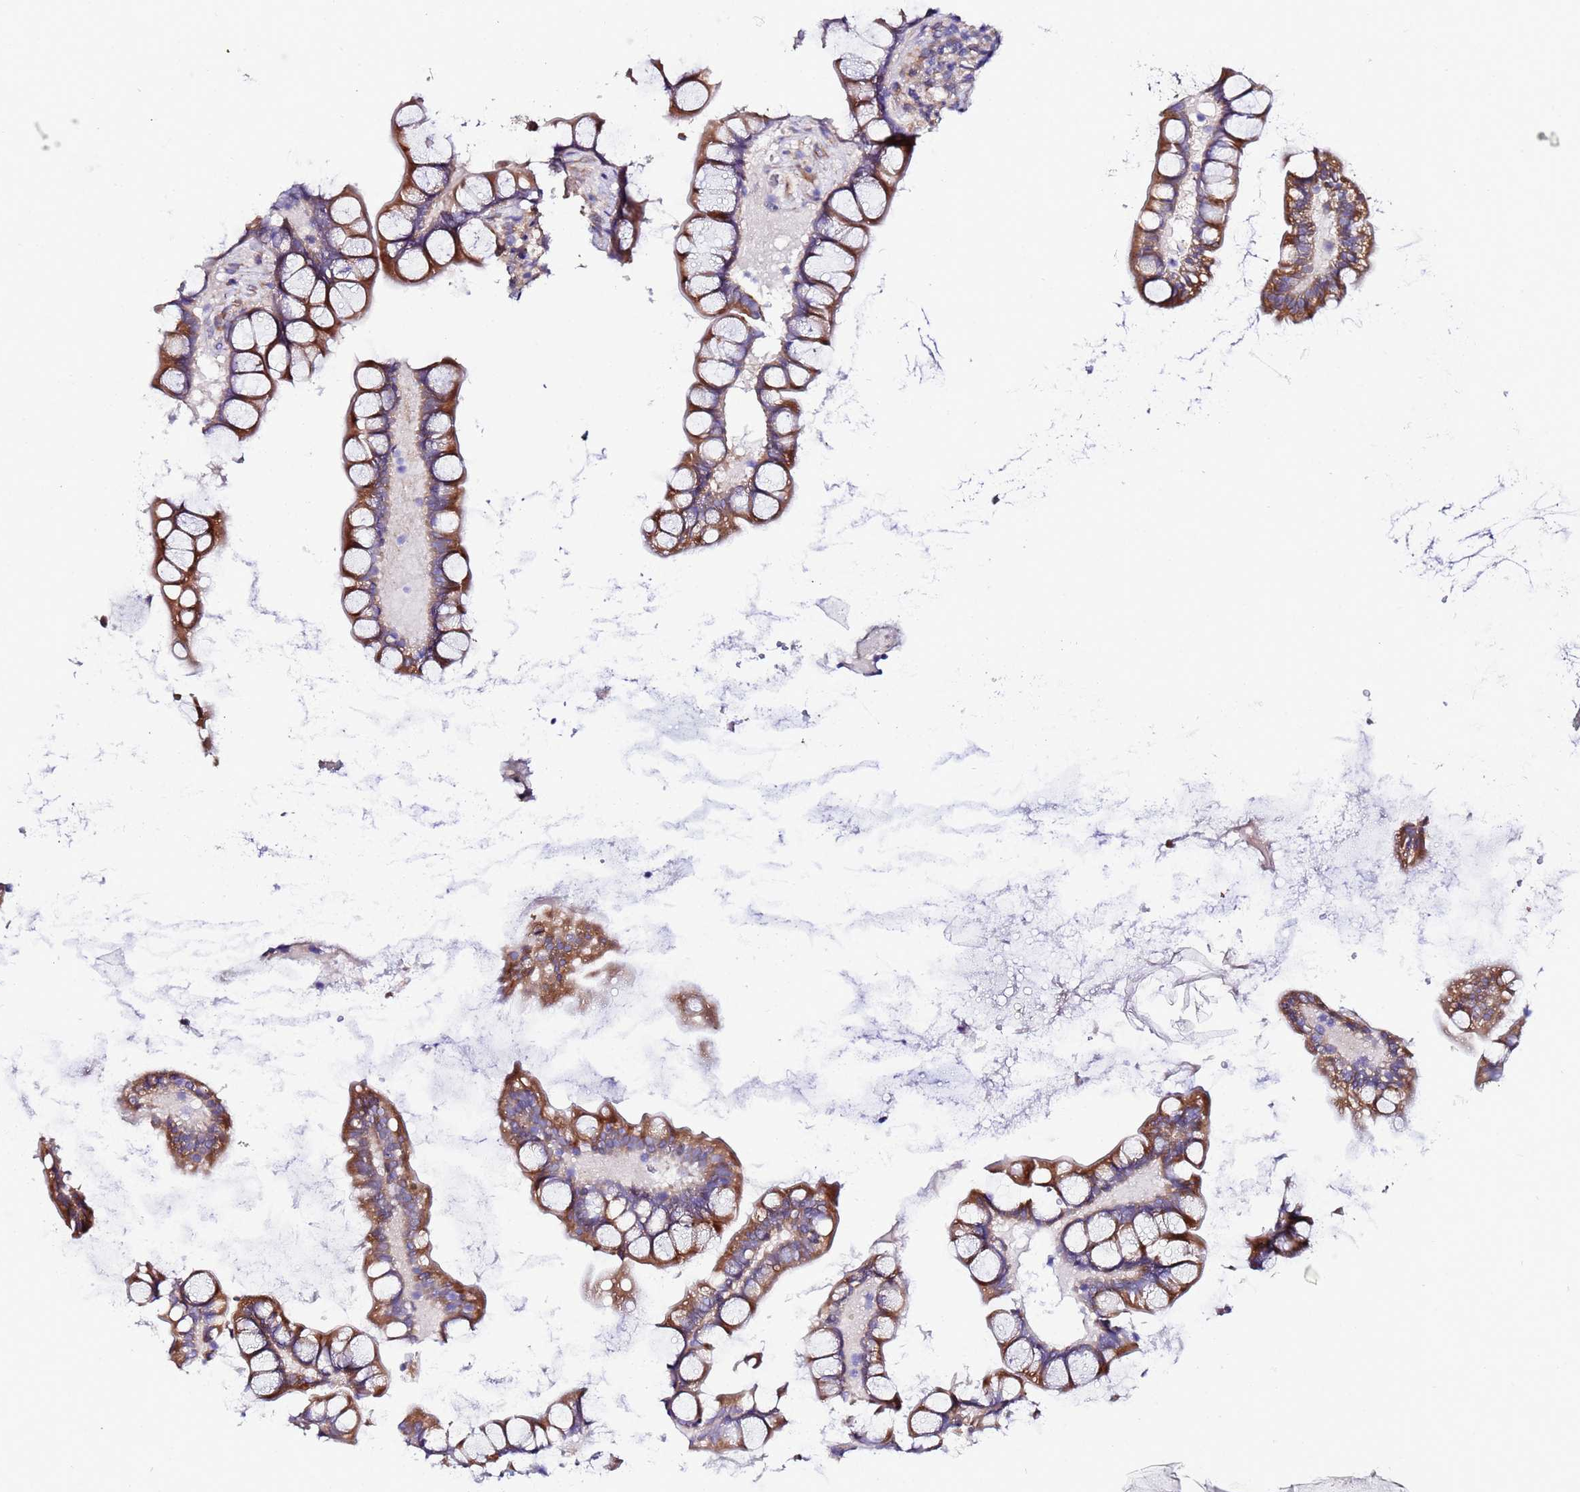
{"staining": {"intensity": "moderate", "quantity": ">75%", "location": "cytoplasmic/membranous"}, "tissue": "small intestine", "cell_type": "Glandular cells", "image_type": "normal", "snomed": [{"axis": "morphology", "description": "Normal tissue, NOS"}, {"axis": "topography", "description": "Small intestine"}], "caption": "A brown stain labels moderate cytoplasmic/membranous staining of a protein in glandular cells of unremarkable small intestine.", "gene": "JRKL", "patient": {"sex": "male", "age": 70}}